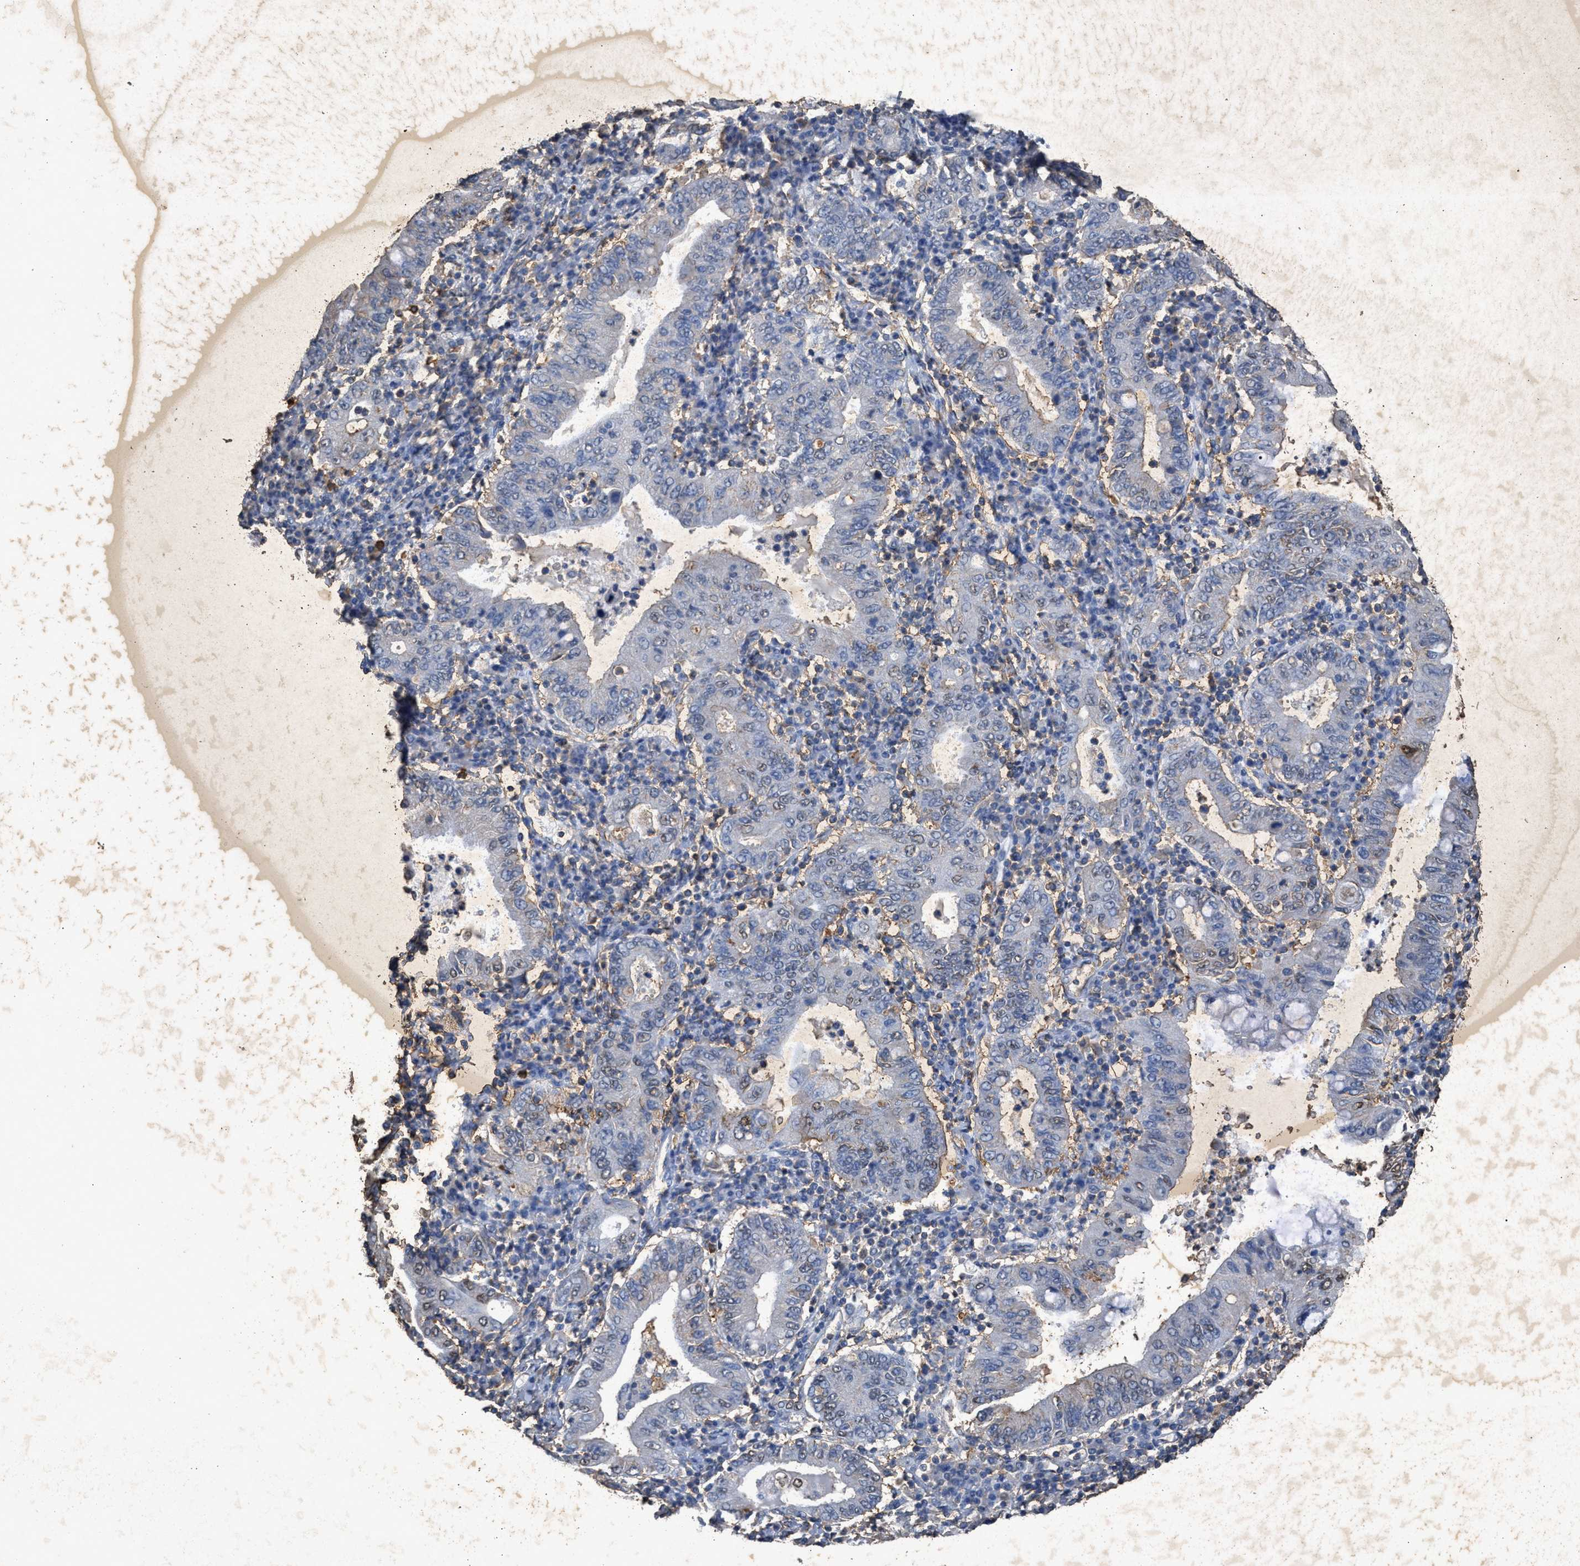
{"staining": {"intensity": "negative", "quantity": "none", "location": "none"}, "tissue": "stomach cancer", "cell_type": "Tumor cells", "image_type": "cancer", "snomed": [{"axis": "morphology", "description": "Normal tissue, NOS"}, {"axis": "morphology", "description": "Adenocarcinoma, NOS"}, {"axis": "topography", "description": "Esophagus"}, {"axis": "topography", "description": "Stomach, upper"}, {"axis": "topography", "description": "Peripheral nerve tissue"}], "caption": "Immunohistochemistry image of neoplastic tissue: adenocarcinoma (stomach) stained with DAB exhibits no significant protein staining in tumor cells.", "gene": "LTB4R2", "patient": {"sex": "male", "age": 62}}